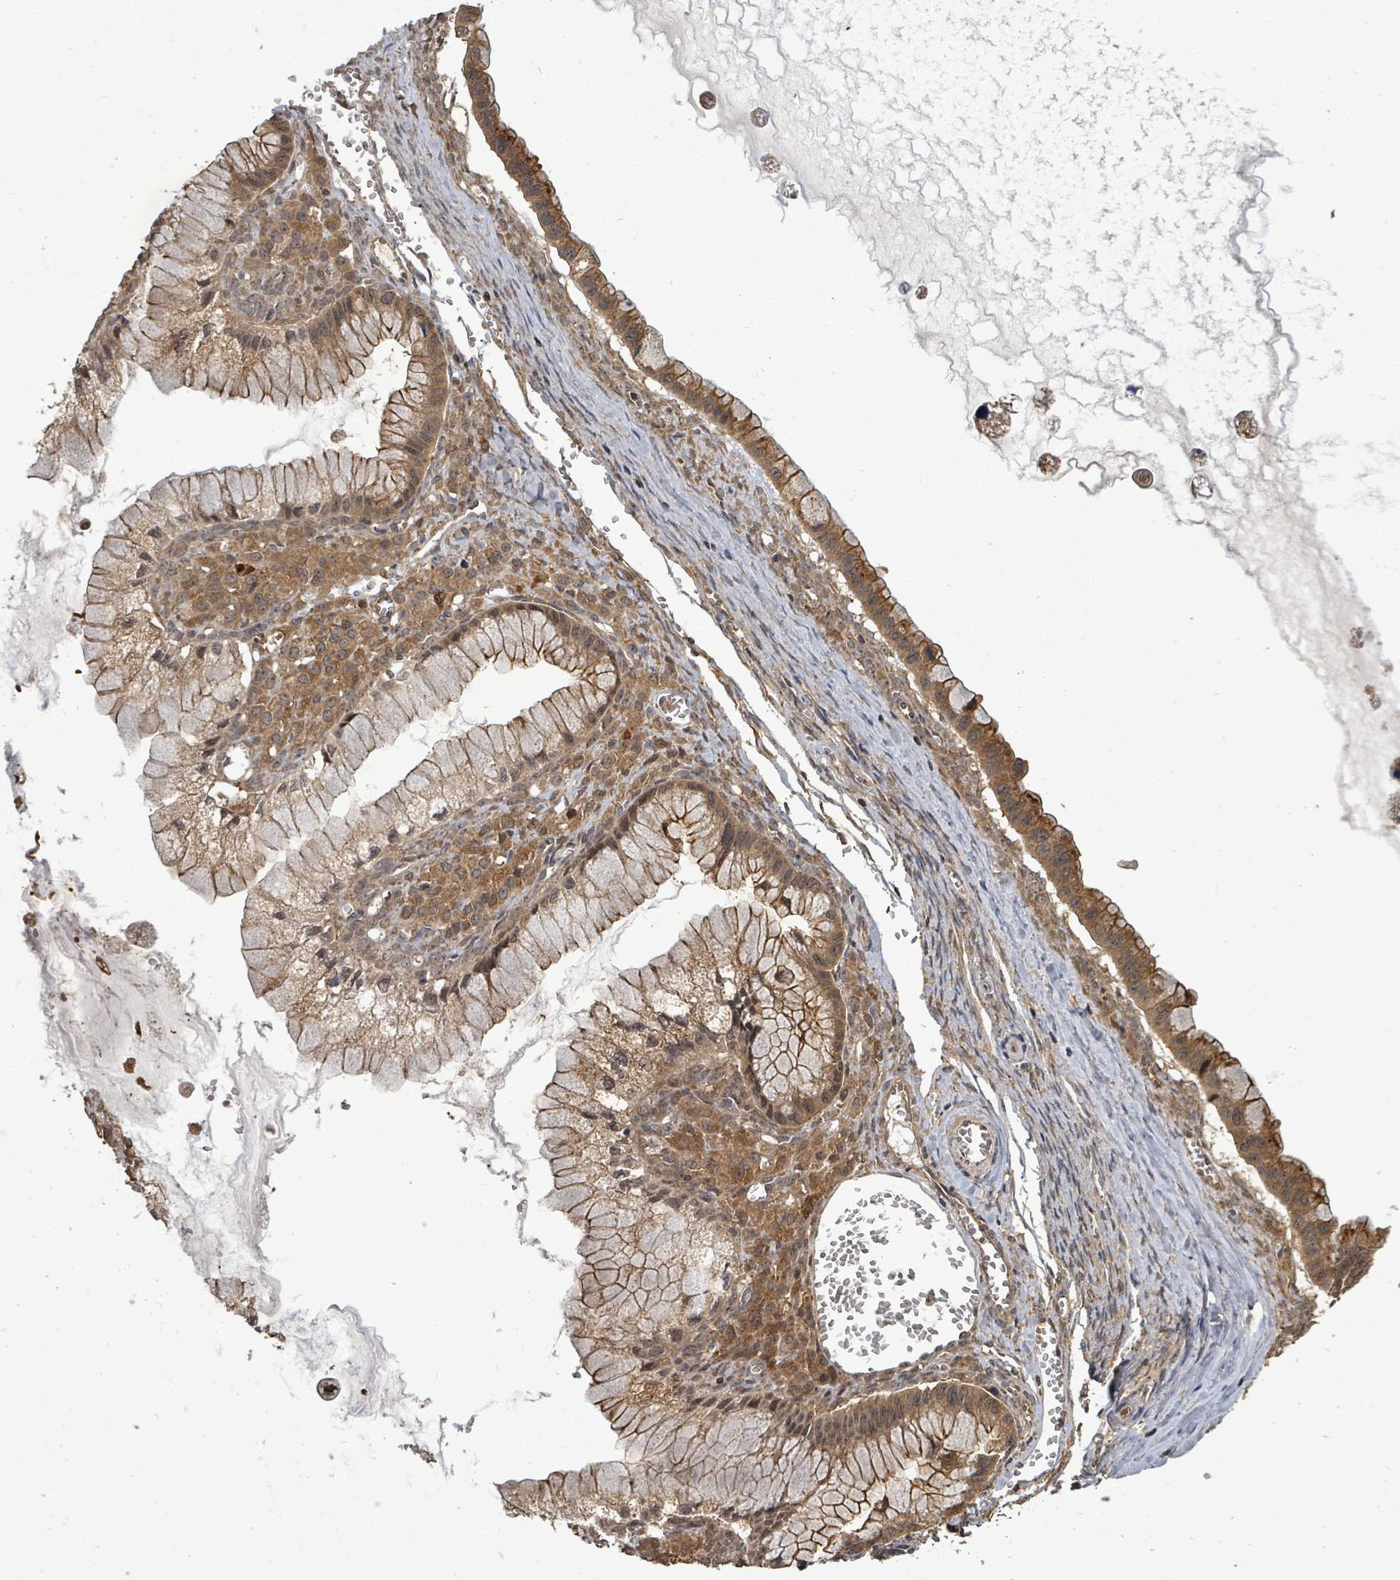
{"staining": {"intensity": "moderate", "quantity": ">75%", "location": "cytoplasmic/membranous"}, "tissue": "ovarian cancer", "cell_type": "Tumor cells", "image_type": "cancer", "snomed": [{"axis": "morphology", "description": "Cystadenocarcinoma, mucinous, NOS"}, {"axis": "topography", "description": "Ovary"}], "caption": "Ovarian cancer stained with IHC displays moderate cytoplasmic/membranous expression in approximately >75% of tumor cells.", "gene": "EIF3C", "patient": {"sex": "female", "age": 59}}